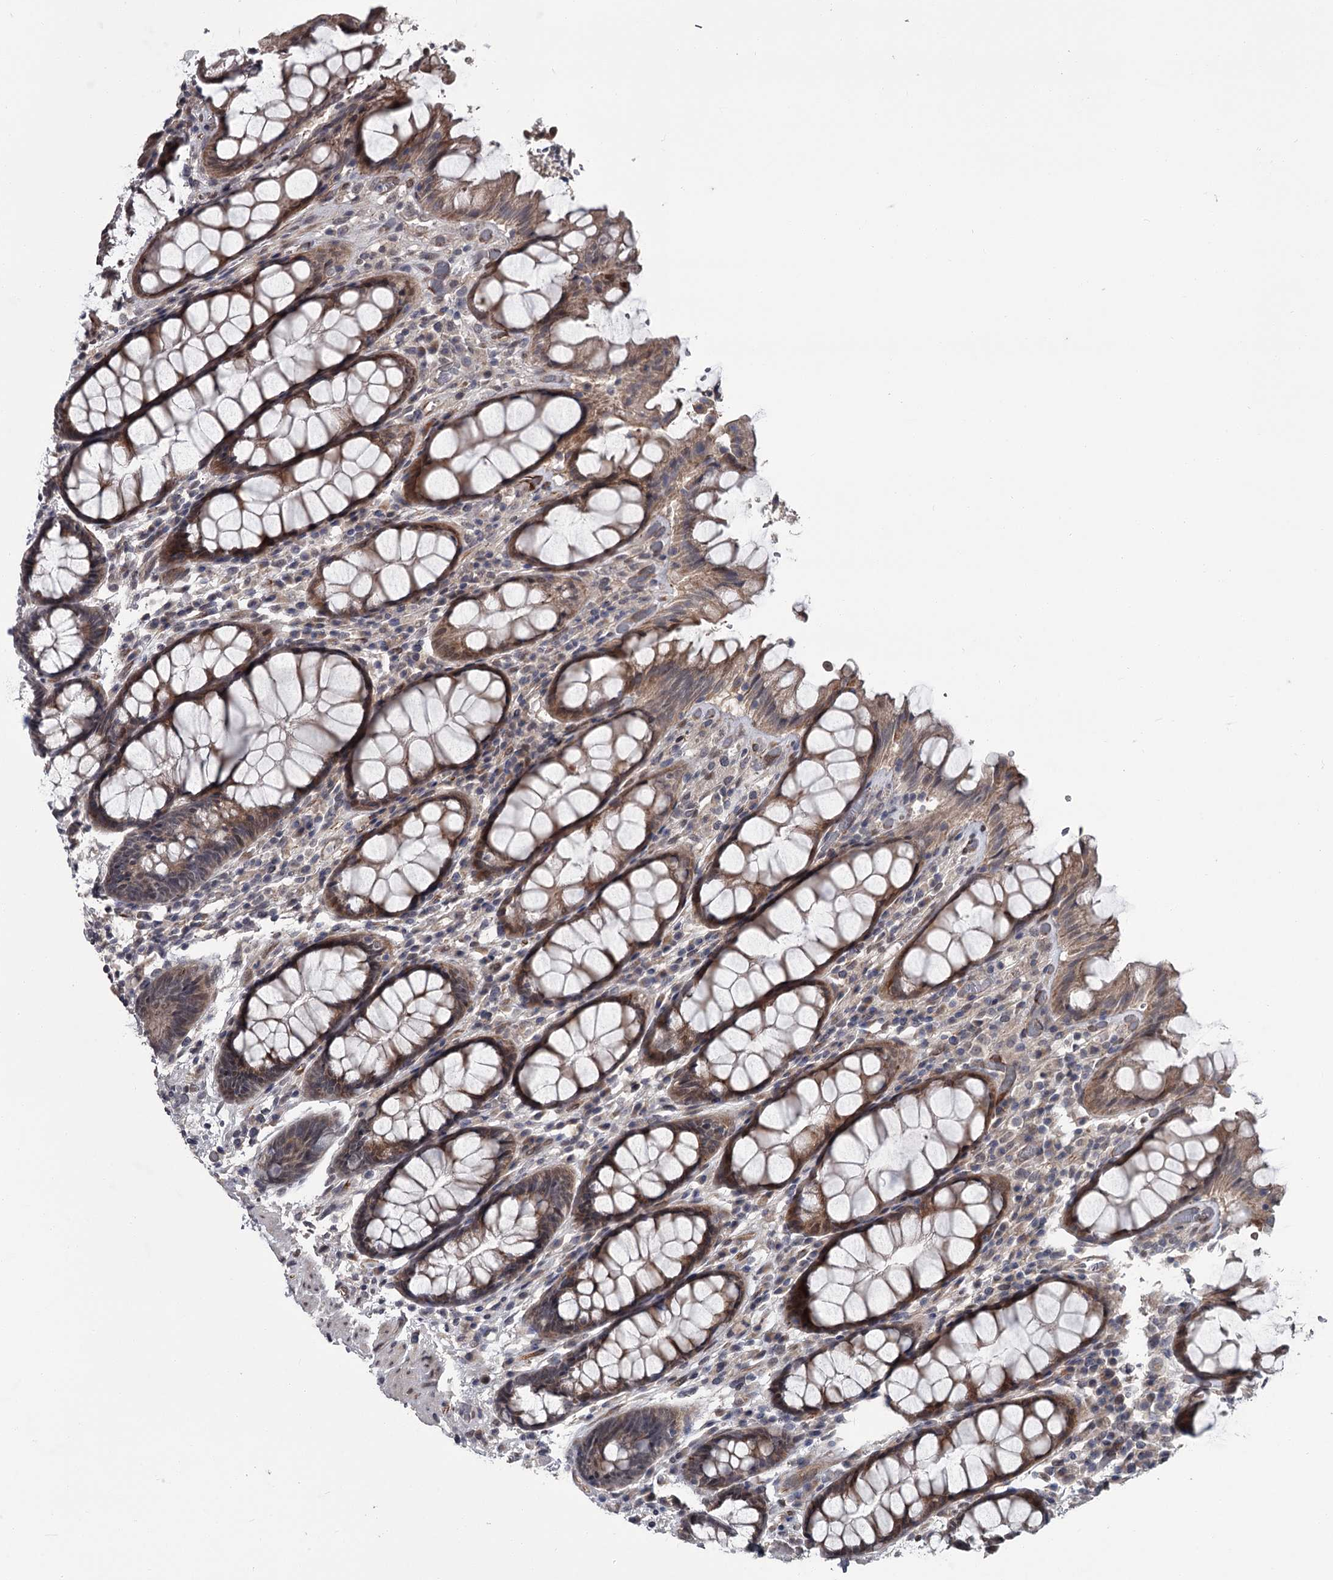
{"staining": {"intensity": "moderate", "quantity": ">75%", "location": "cytoplasmic/membranous"}, "tissue": "rectum", "cell_type": "Glandular cells", "image_type": "normal", "snomed": [{"axis": "morphology", "description": "Normal tissue, NOS"}, {"axis": "topography", "description": "Rectum"}], "caption": "Immunohistochemistry (DAB) staining of normal rectum shows moderate cytoplasmic/membranous protein staining in approximately >75% of glandular cells. (DAB IHC with brightfield microscopy, high magnification).", "gene": "PRPF40B", "patient": {"sex": "male", "age": 64}}